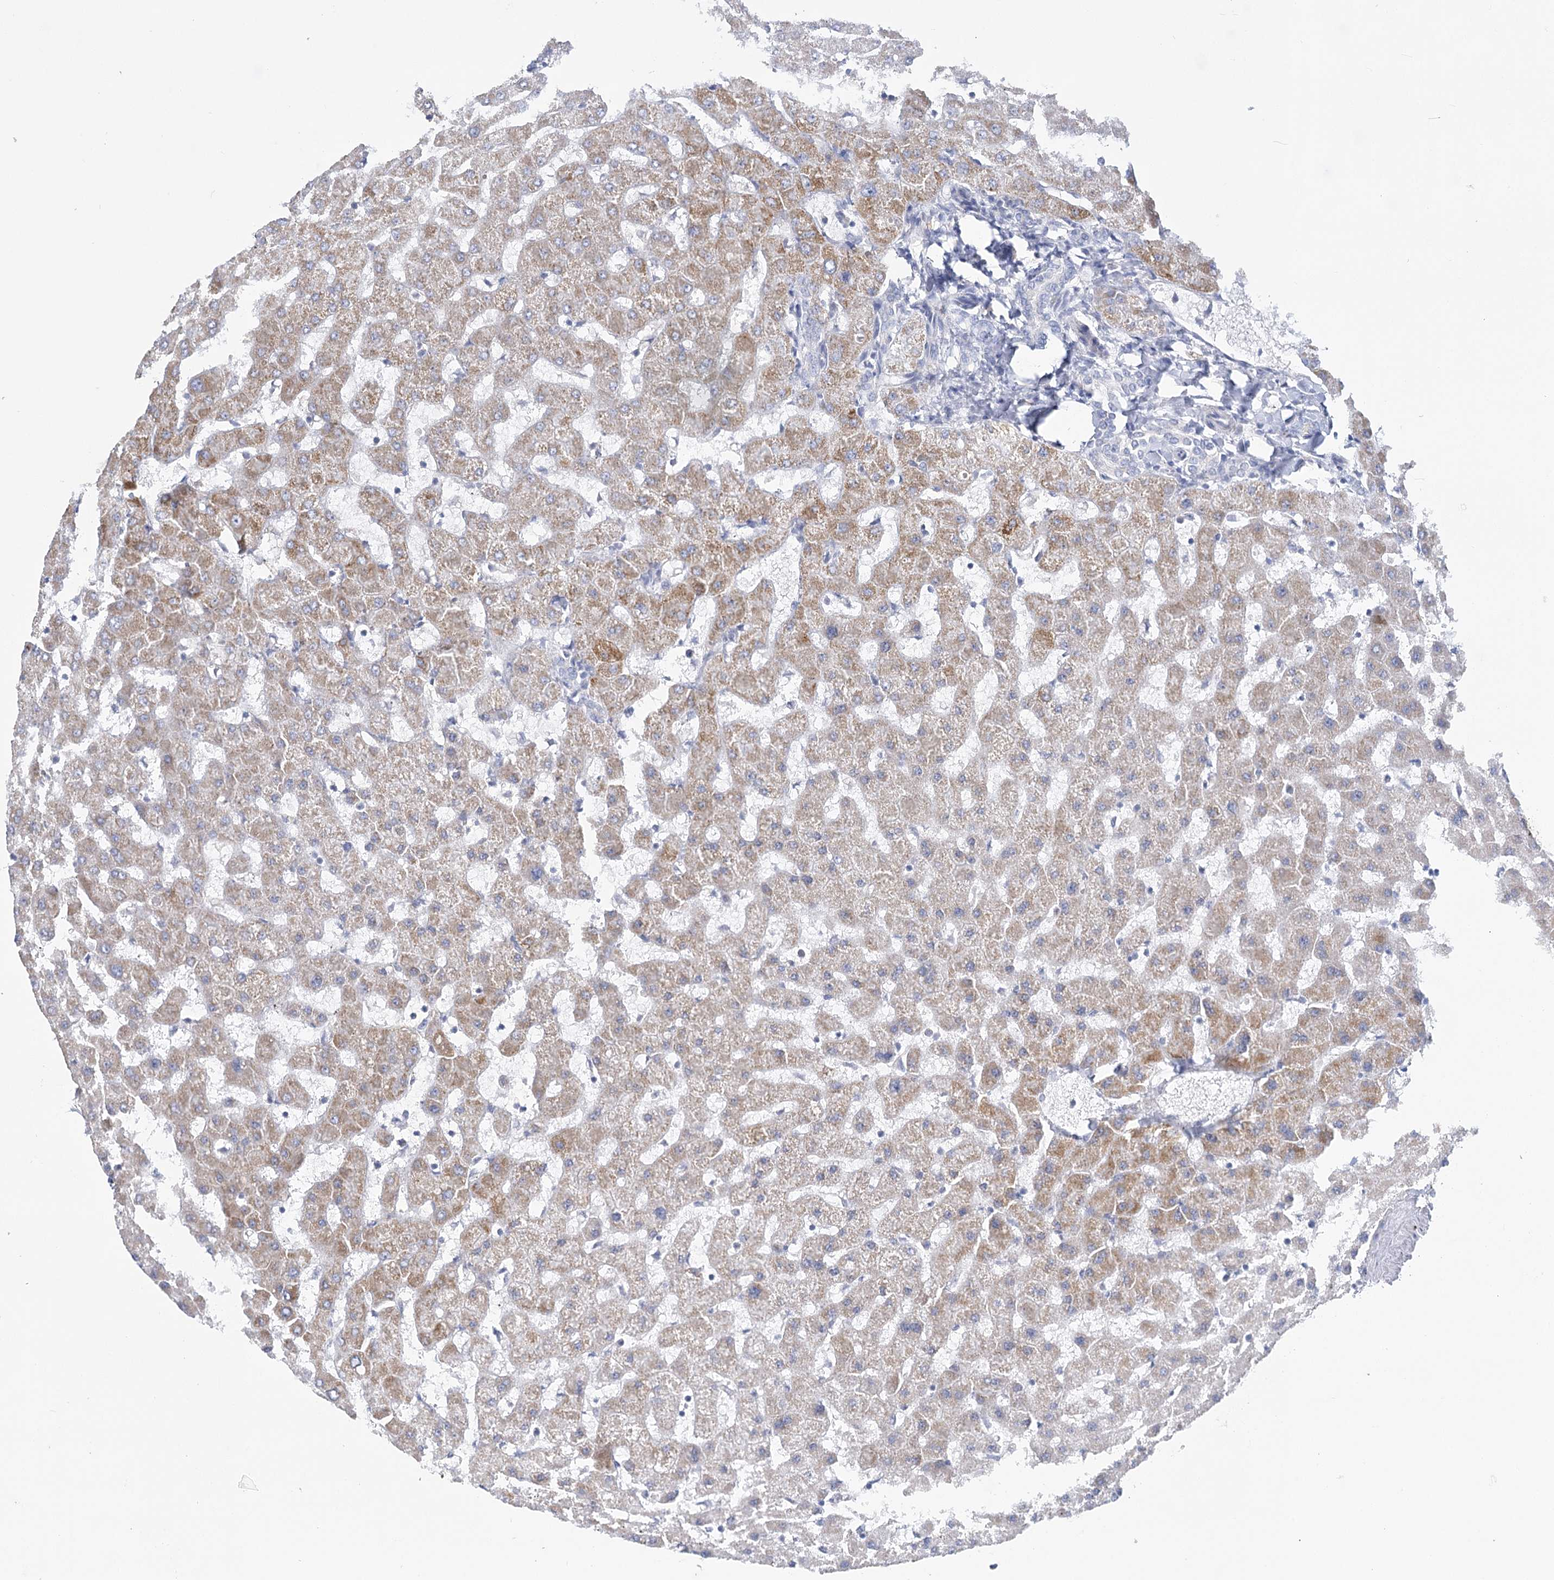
{"staining": {"intensity": "weak", "quantity": "<25%", "location": "cytoplasmic/membranous"}, "tissue": "liver", "cell_type": "Cholangiocytes", "image_type": "normal", "snomed": [{"axis": "morphology", "description": "Normal tissue, NOS"}, {"axis": "topography", "description": "Liver"}], "caption": "The photomicrograph shows no staining of cholangiocytes in benign liver.", "gene": "DHTKD1", "patient": {"sex": "female", "age": 63}}